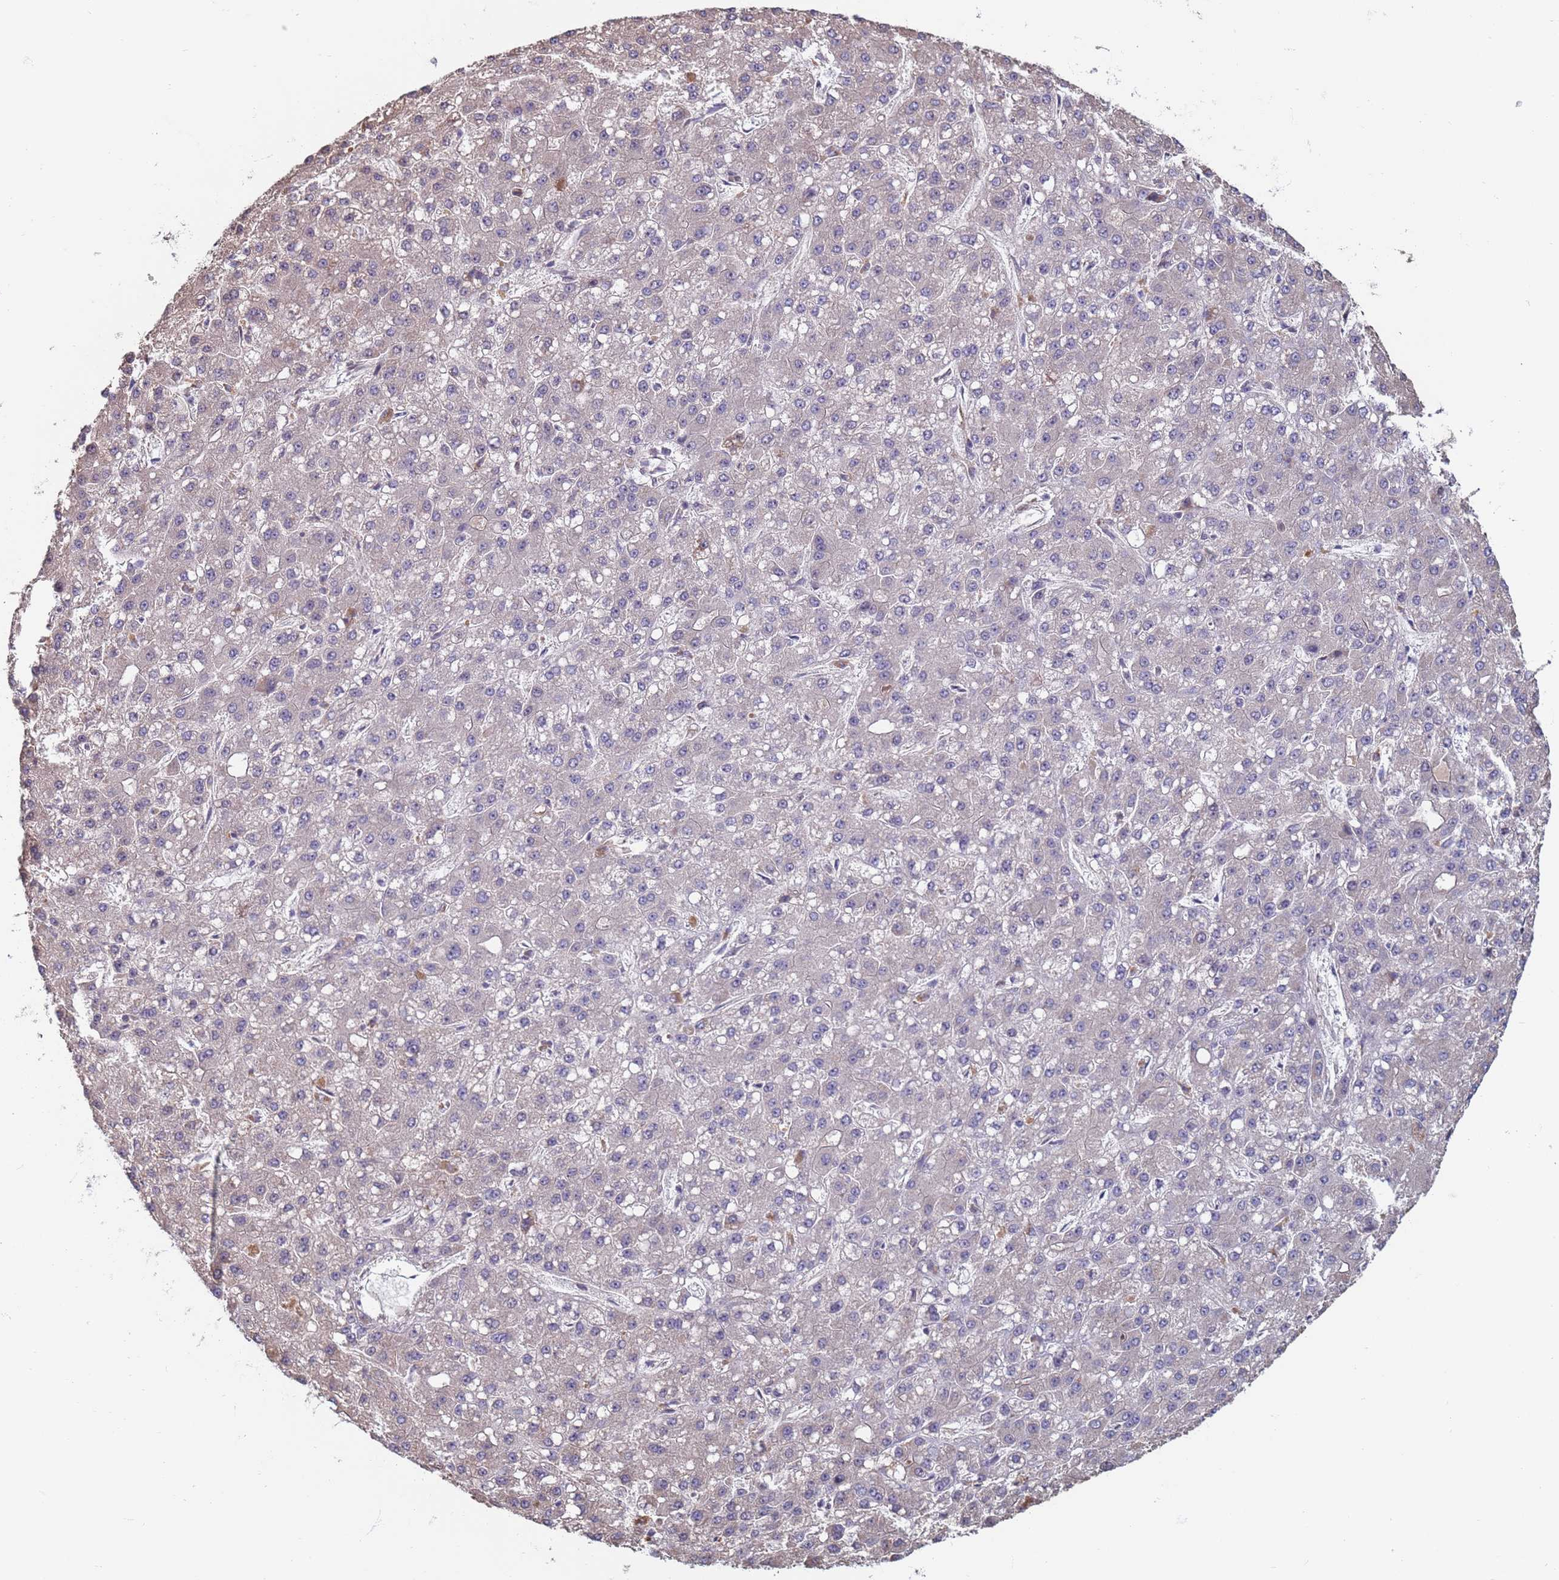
{"staining": {"intensity": "negative", "quantity": "none", "location": "none"}, "tissue": "liver cancer", "cell_type": "Tumor cells", "image_type": "cancer", "snomed": [{"axis": "morphology", "description": "Carcinoma, Hepatocellular, NOS"}, {"axis": "topography", "description": "Liver"}], "caption": "DAB (3,3'-diaminobenzidine) immunohistochemical staining of human liver hepatocellular carcinoma shows no significant staining in tumor cells.", "gene": "SAE1", "patient": {"sex": "male", "age": 67}}